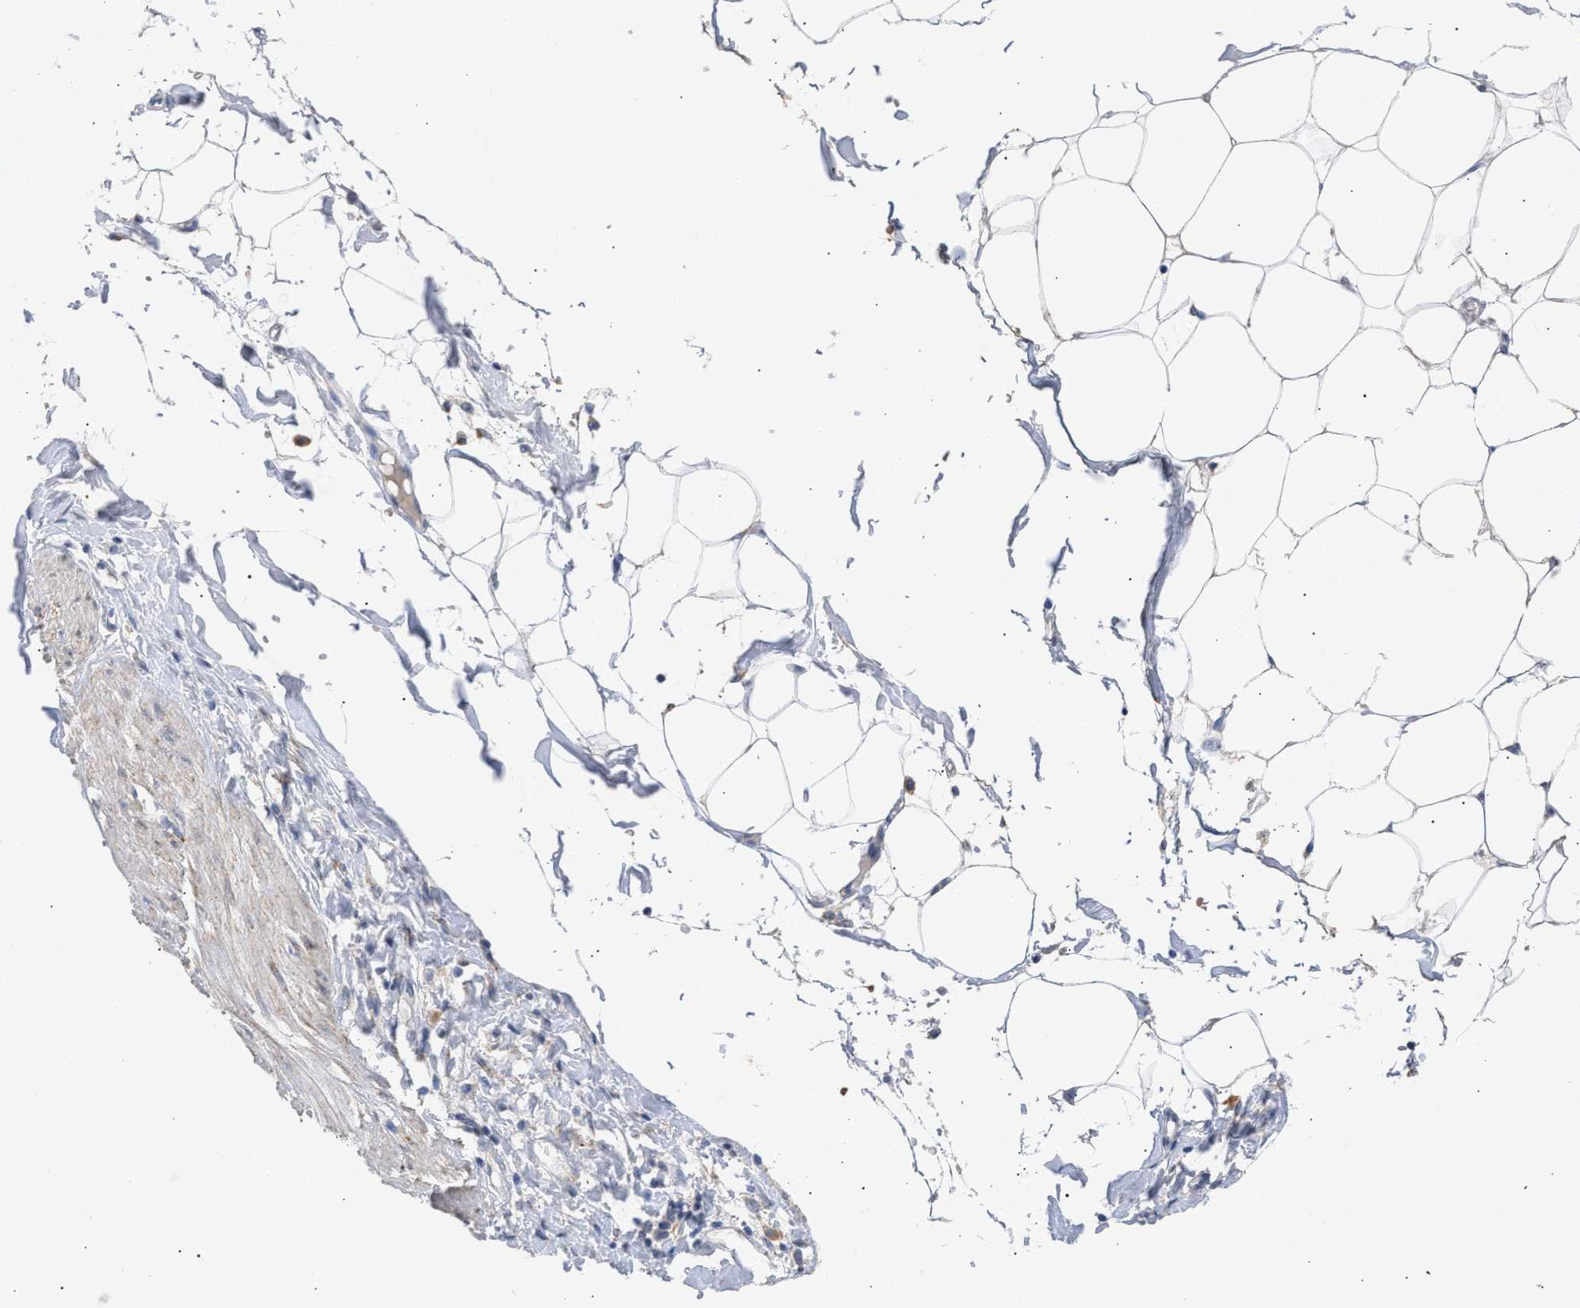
{"staining": {"intensity": "moderate", "quantity": "<25%", "location": "cytoplasmic/membranous"}, "tissue": "adipose tissue", "cell_type": "Adipocytes", "image_type": "normal", "snomed": [{"axis": "morphology", "description": "Normal tissue, NOS"}, {"axis": "morphology", "description": "Adenocarcinoma, NOS"}, {"axis": "topography", "description": "Colon"}, {"axis": "topography", "description": "Peripheral nerve tissue"}], "caption": "Moderate cytoplasmic/membranous protein staining is present in about <25% of adipocytes in adipose tissue. Nuclei are stained in blue.", "gene": "SELENOM", "patient": {"sex": "male", "age": 14}}